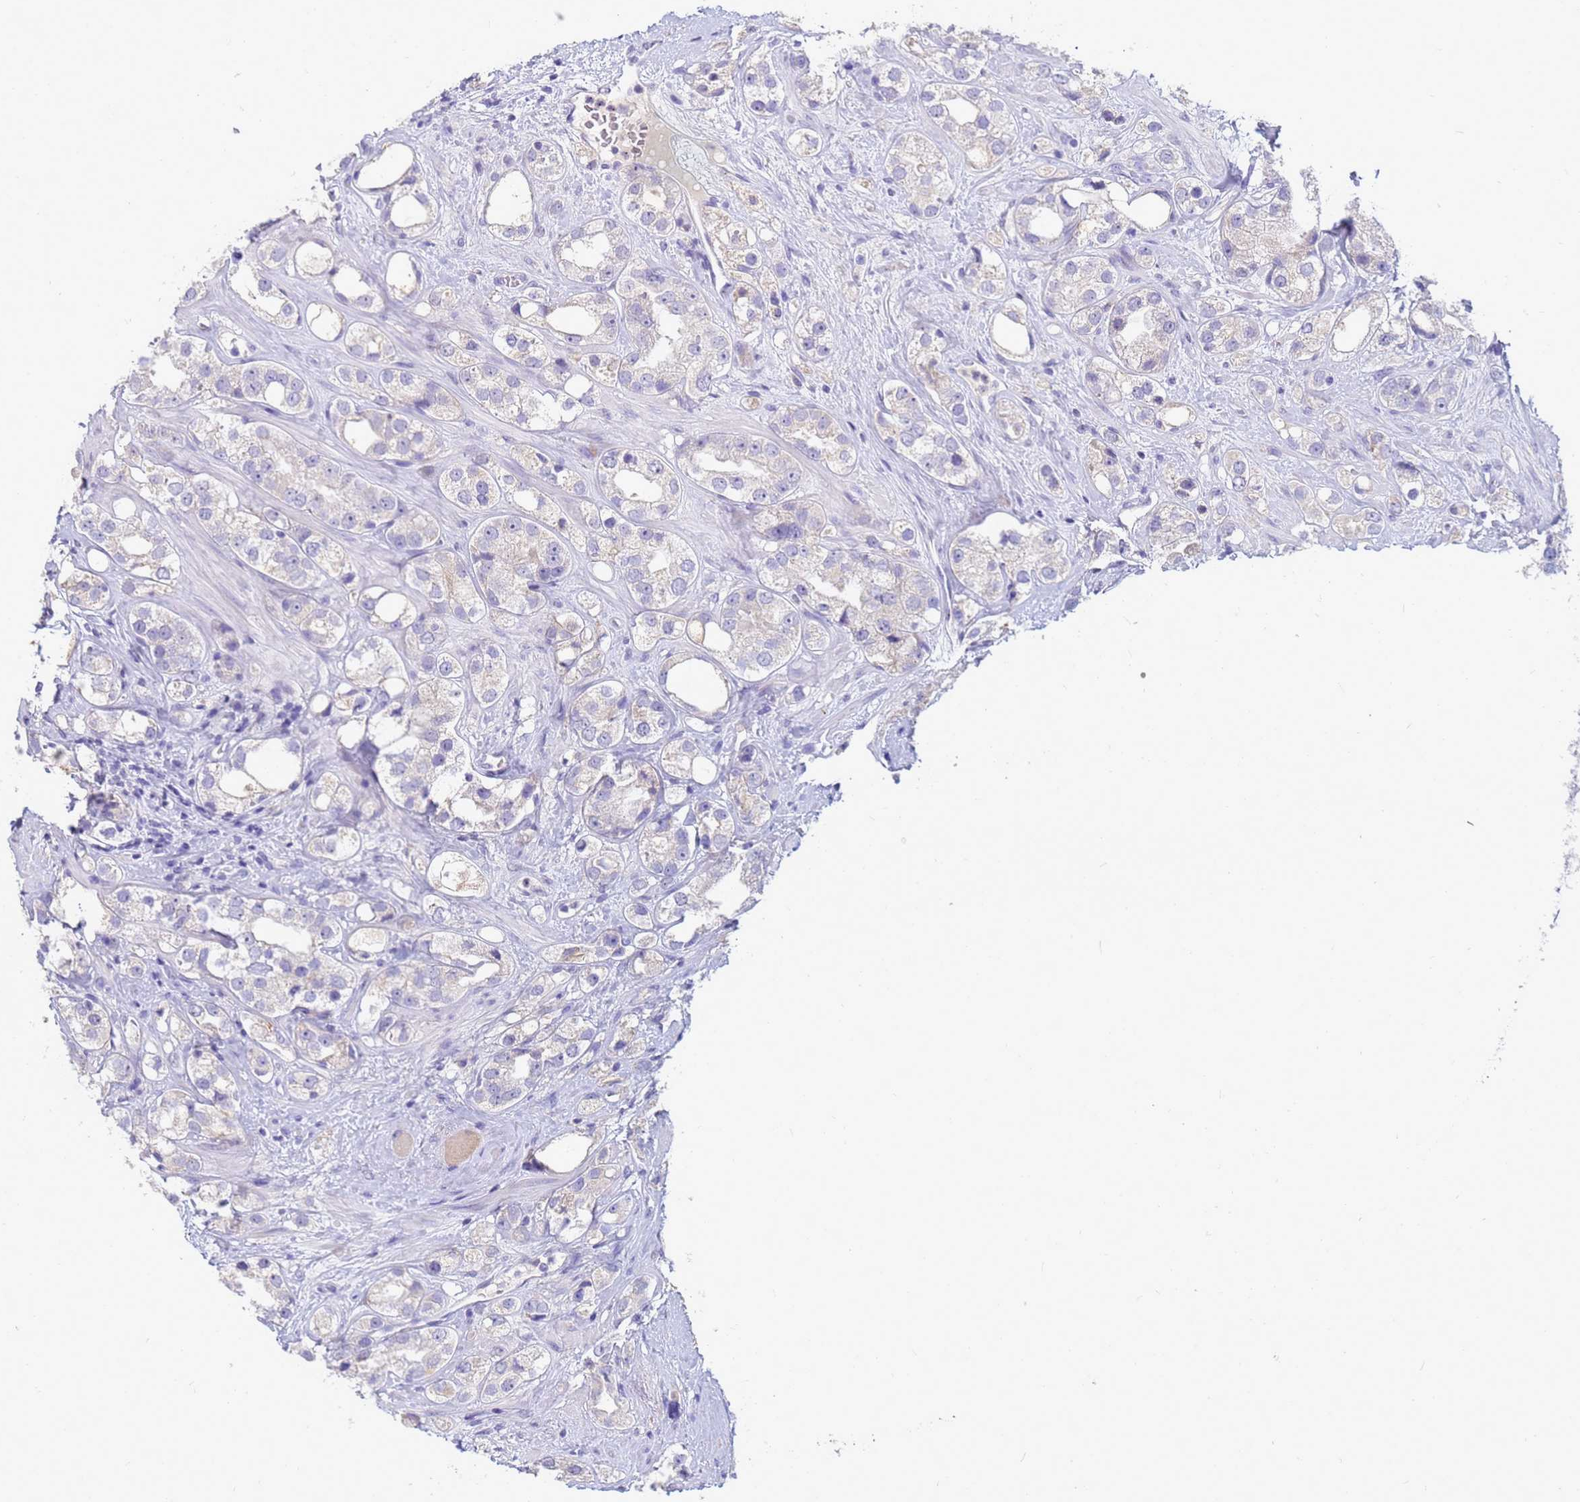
{"staining": {"intensity": "negative", "quantity": "none", "location": "none"}, "tissue": "prostate cancer", "cell_type": "Tumor cells", "image_type": "cancer", "snomed": [{"axis": "morphology", "description": "Adenocarcinoma, NOS"}, {"axis": "topography", "description": "Prostate"}], "caption": "Tumor cells show no significant staining in adenocarcinoma (prostate). Brightfield microscopy of IHC stained with DAB (brown) and hematoxylin (blue), captured at high magnification.", "gene": "B3GNT8", "patient": {"sex": "male", "age": 79}}